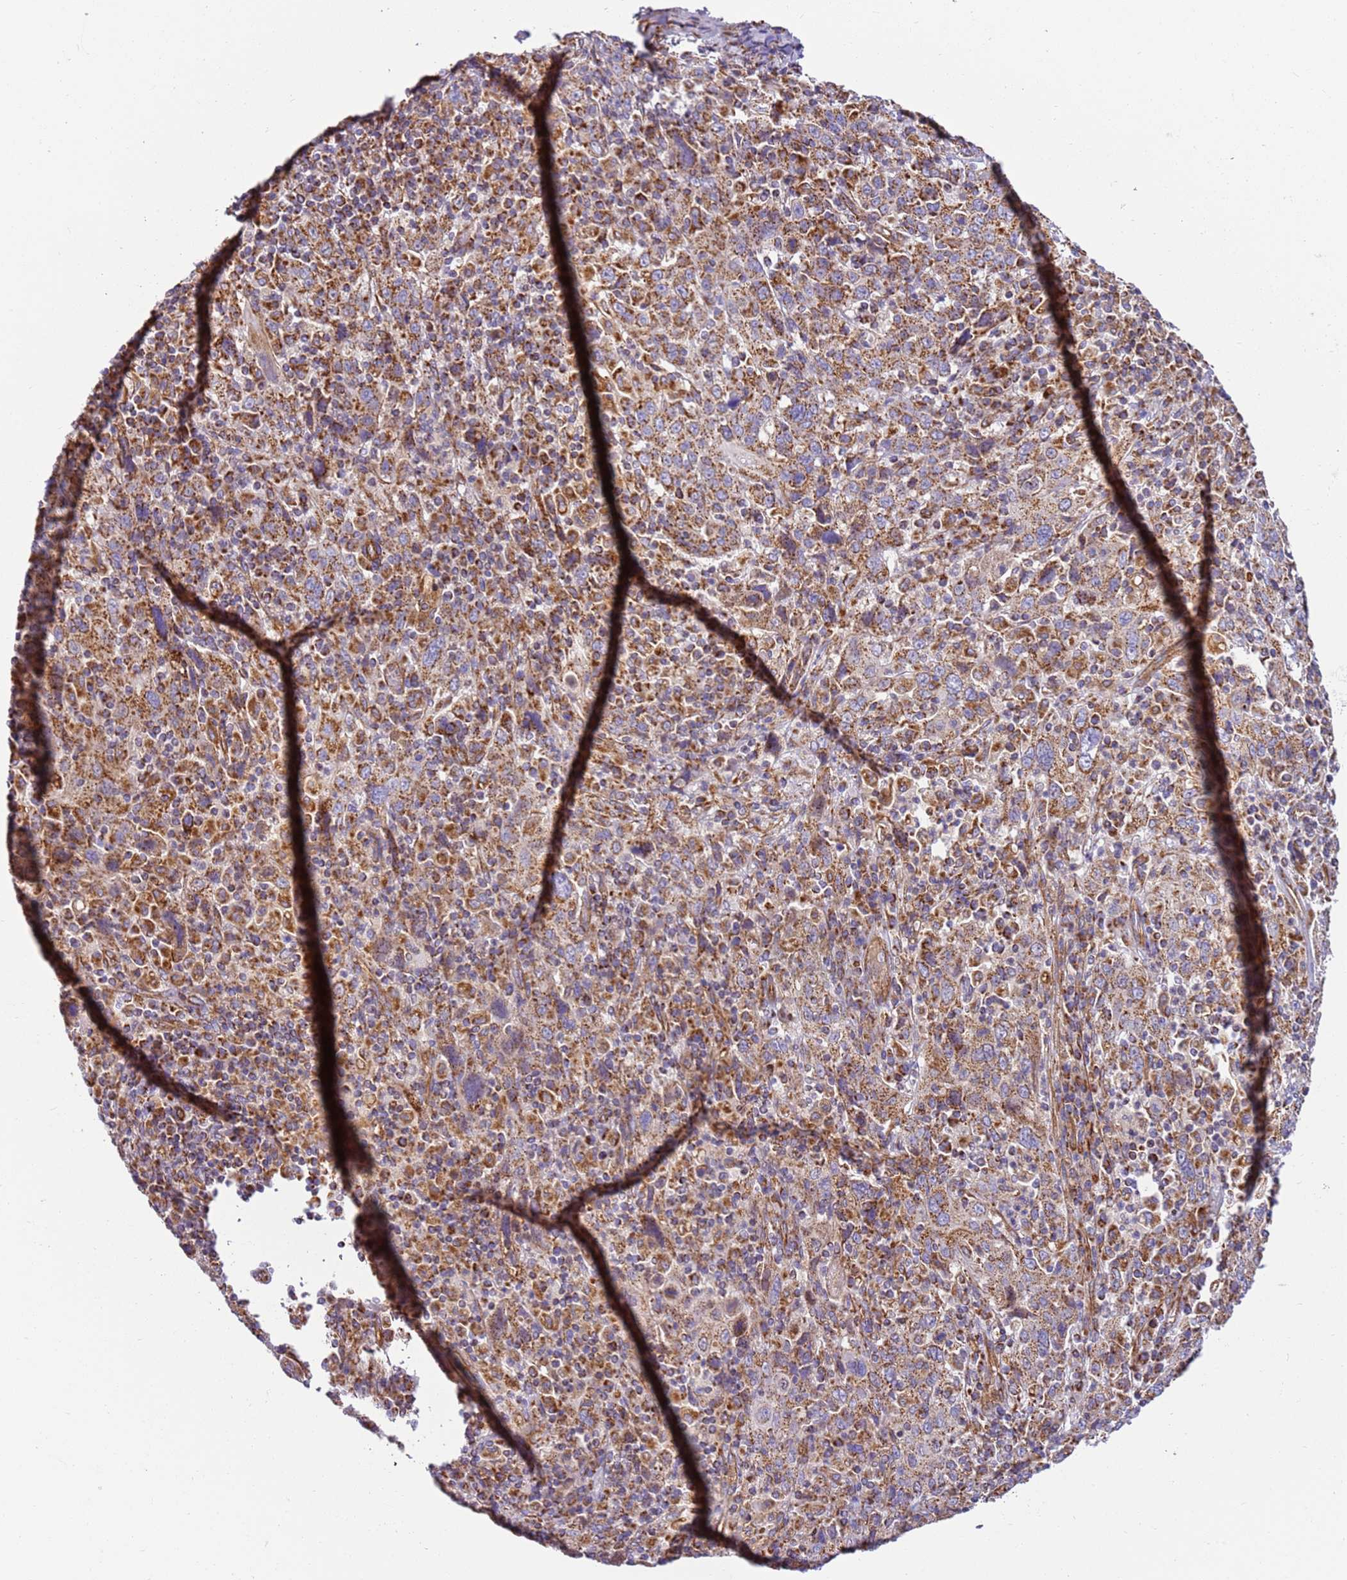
{"staining": {"intensity": "moderate", "quantity": ">75%", "location": "cytoplasmic/membranous"}, "tissue": "cervical cancer", "cell_type": "Tumor cells", "image_type": "cancer", "snomed": [{"axis": "morphology", "description": "Squamous cell carcinoma, NOS"}, {"axis": "topography", "description": "Cervix"}], "caption": "Immunohistochemistry of human cervical squamous cell carcinoma displays medium levels of moderate cytoplasmic/membranous staining in about >75% of tumor cells.", "gene": "MRPL20", "patient": {"sex": "female", "age": 46}}